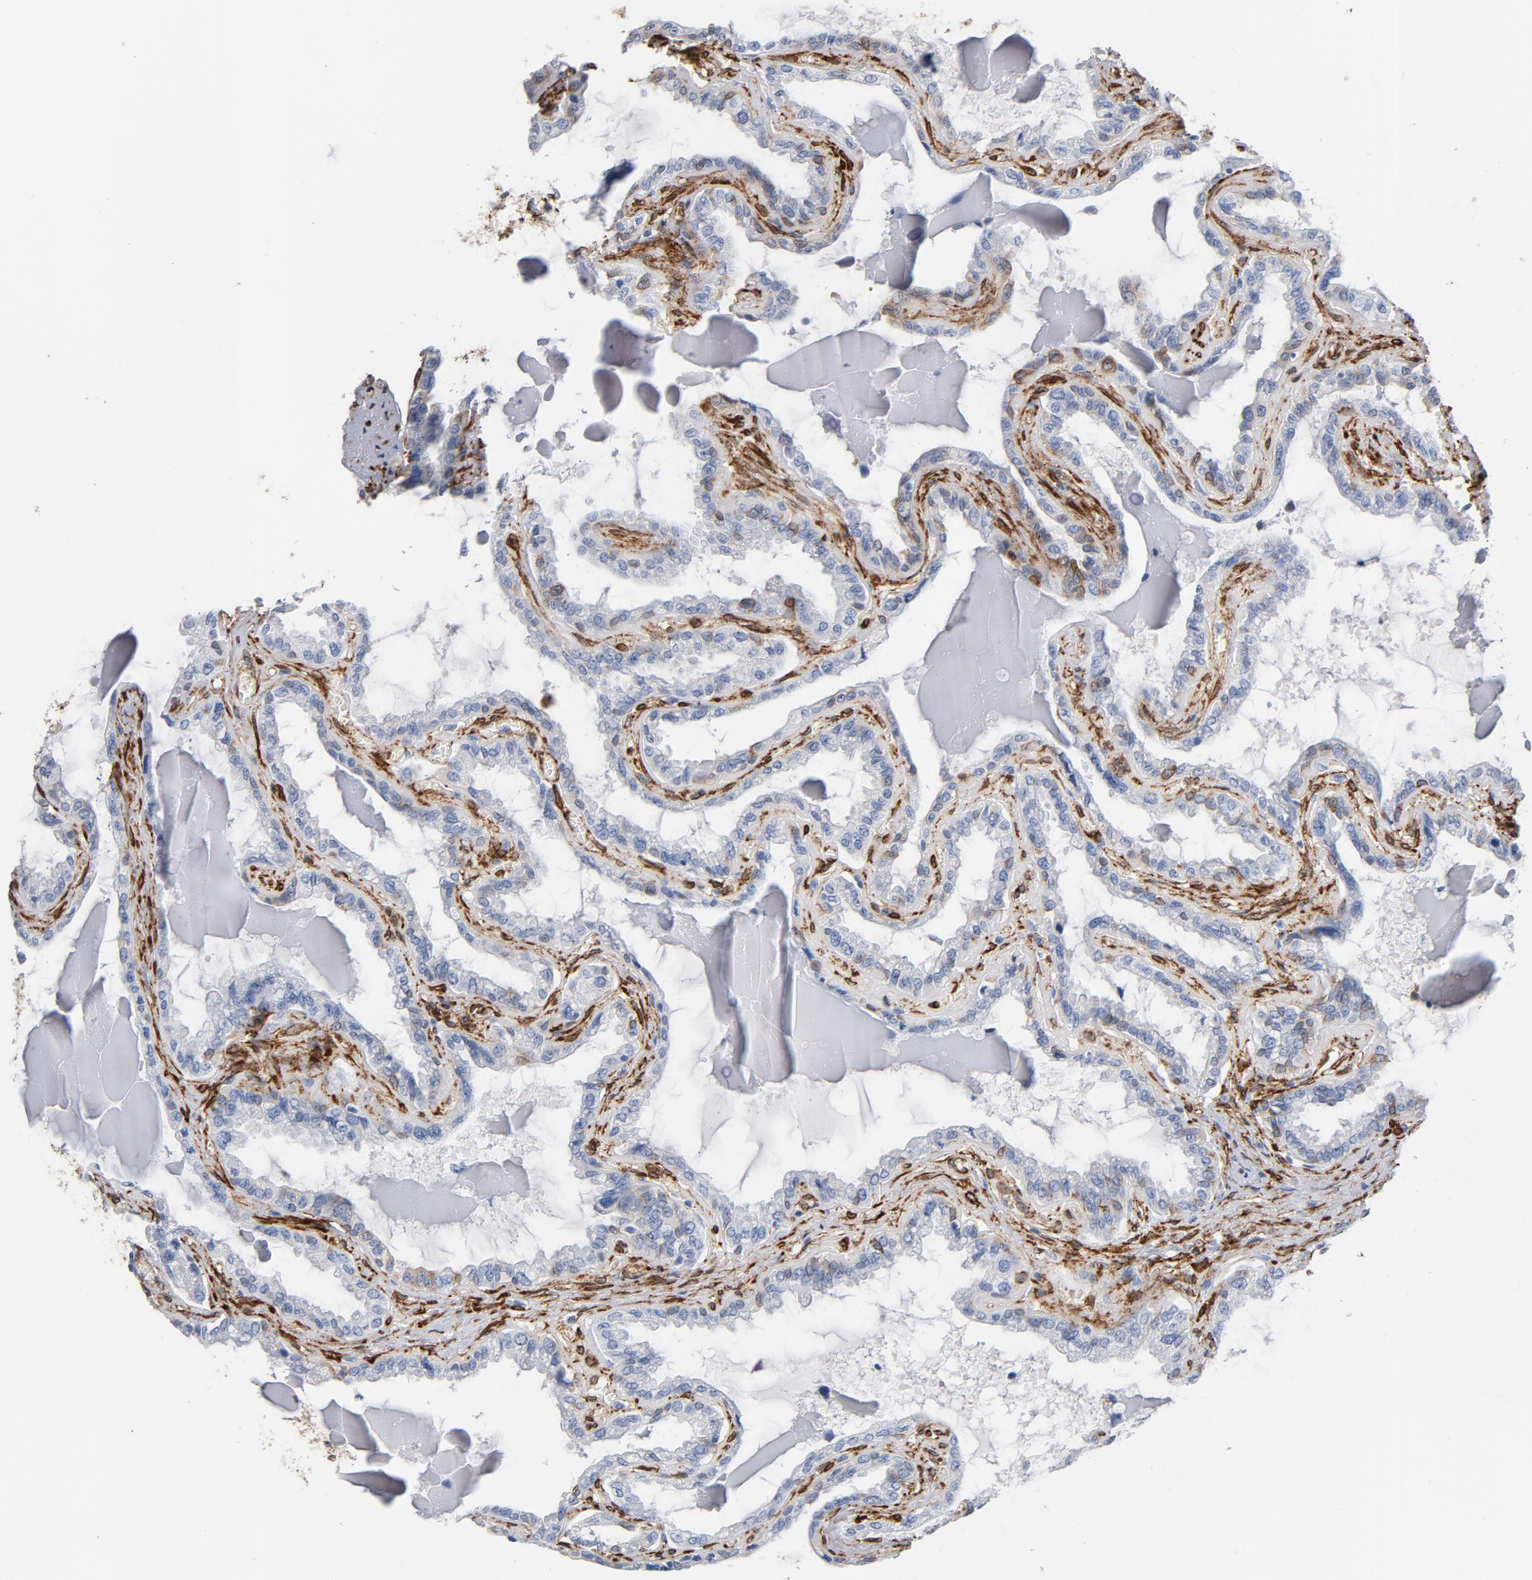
{"staining": {"intensity": "negative", "quantity": "none", "location": "none"}, "tissue": "seminal vesicle", "cell_type": "Glandular cells", "image_type": "normal", "snomed": [{"axis": "morphology", "description": "Normal tissue, NOS"}, {"axis": "morphology", "description": "Inflammation, NOS"}, {"axis": "topography", "description": "Urinary bladder"}, {"axis": "topography", "description": "Prostate"}, {"axis": "topography", "description": "Seminal veicle"}], "caption": "This is an immunohistochemistry micrograph of normal seminal vesicle. There is no staining in glandular cells.", "gene": "SERPINH1", "patient": {"sex": "male", "age": 82}}